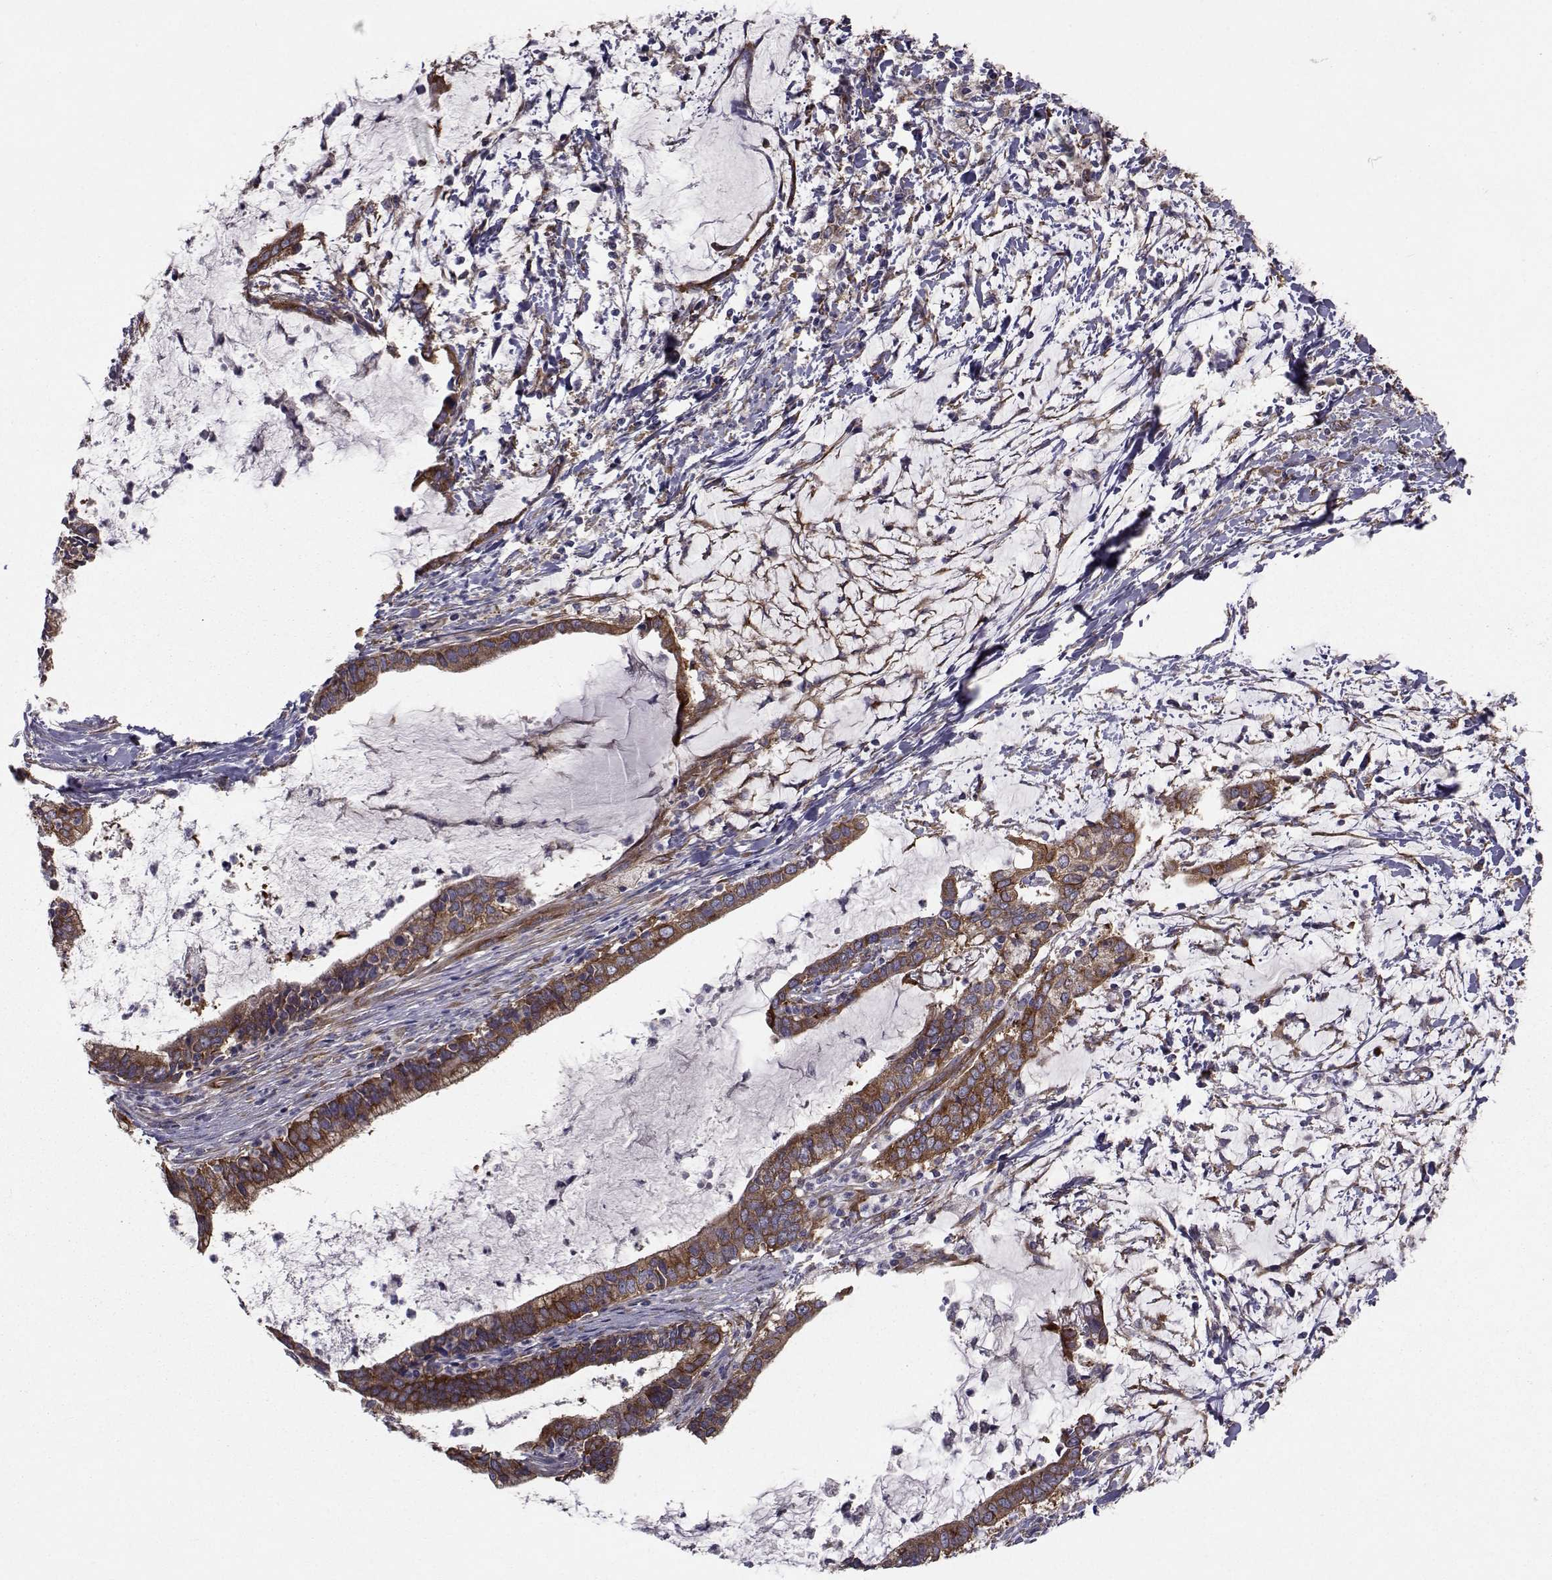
{"staining": {"intensity": "strong", "quantity": ">75%", "location": "cytoplasmic/membranous"}, "tissue": "cervical cancer", "cell_type": "Tumor cells", "image_type": "cancer", "snomed": [{"axis": "morphology", "description": "Adenocarcinoma, NOS"}, {"axis": "topography", "description": "Cervix"}], "caption": "Immunohistochemistry (IHC) (DAB (3,3'-diaminobenzidine)) staining of cervical cancer (adenocarcinoma) exhibits strong cytoplasmic/membranous protein positivity in approximately >75% of tumor cells.", "gene": "TRIP10", "patient": {"sex": "female", "age": 42}}